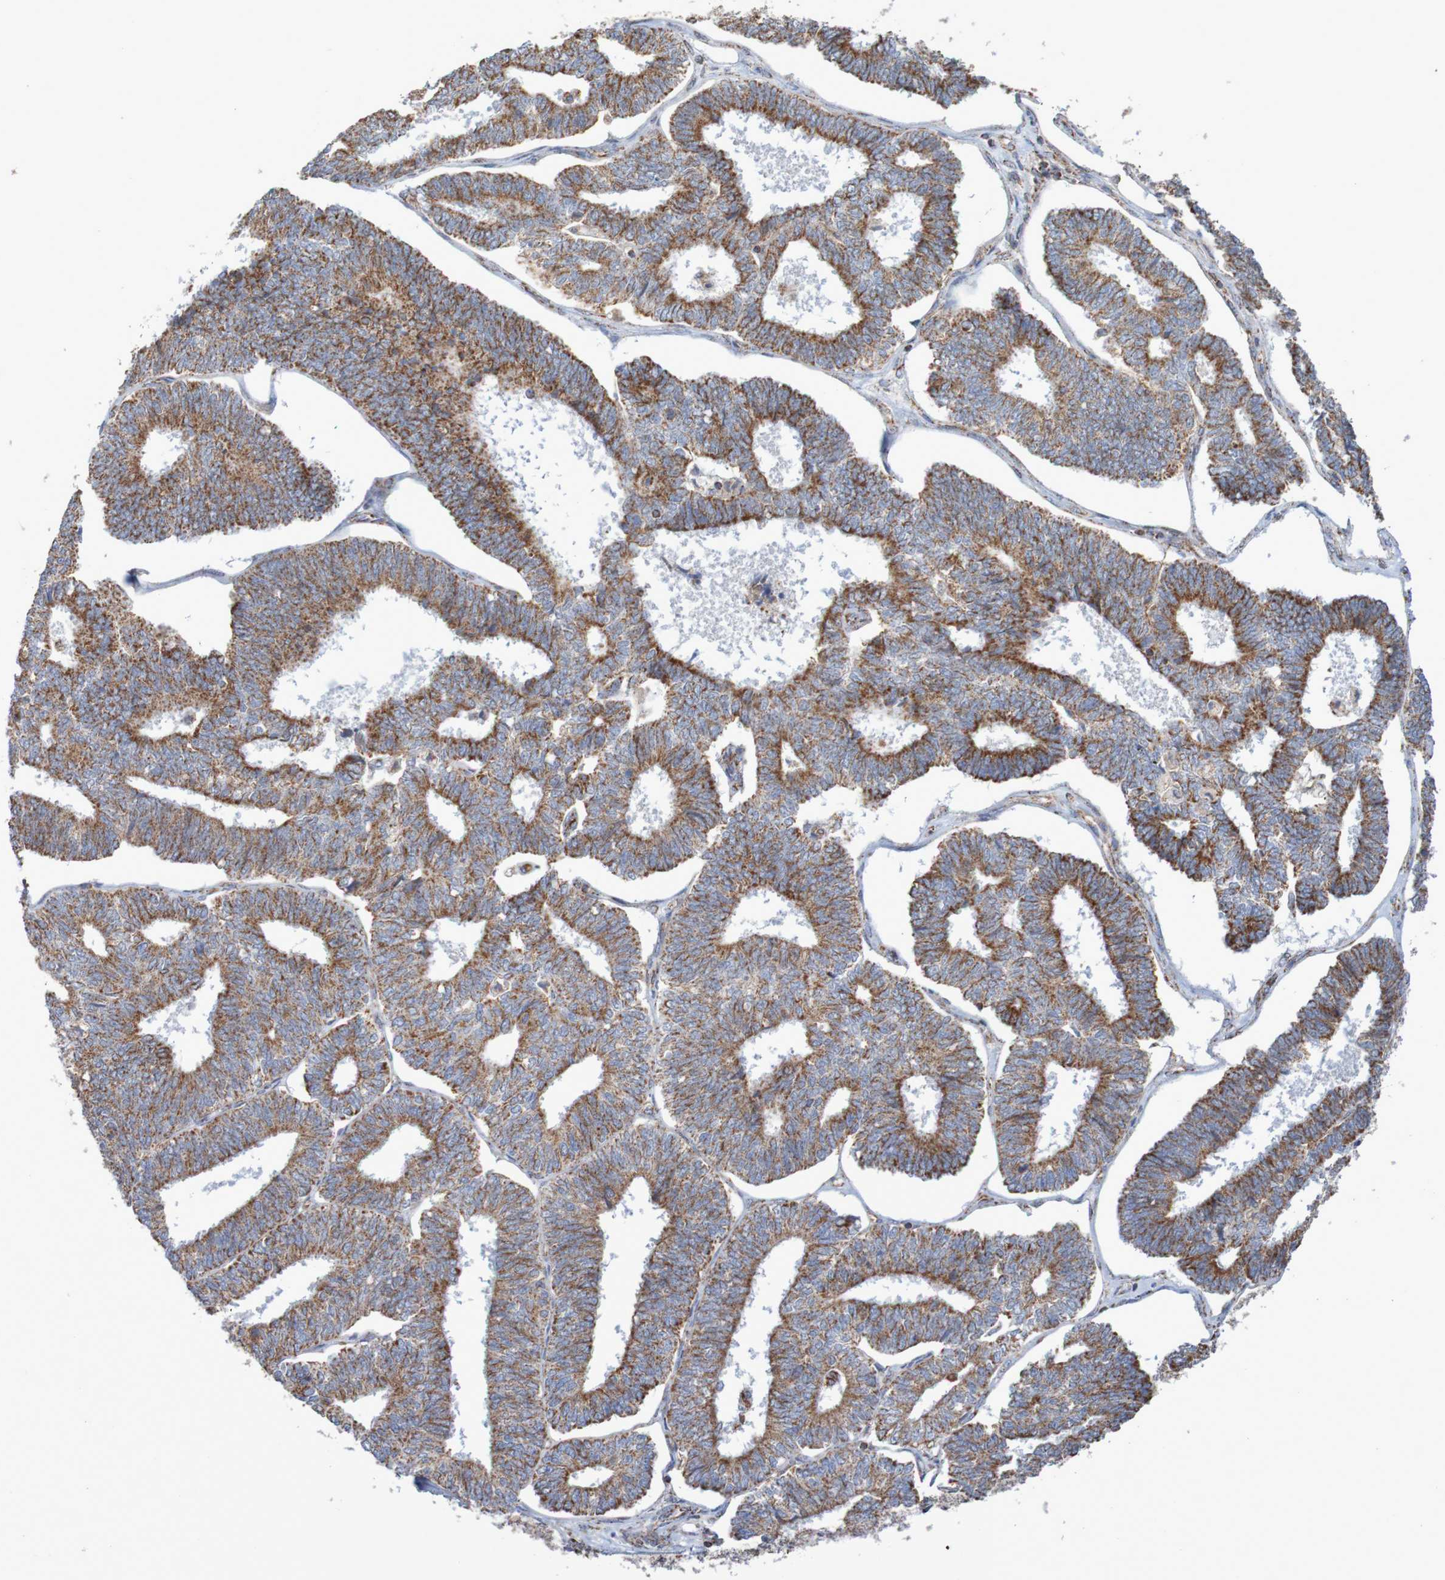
{"staining": {"intensity": "moderate", "quantity": ">75%", "location": "cytoplasmic/membranous"}, "tissue": "endometrial cancer", "cell_type": "Tumor cells", "image_type": "cancer", "snomed": [{"axis": "morphology", "description": "Adenocarcinoma, NOS"}, {"axis": "topography", "description": "Endometrium"}], "caption": "Immunohistochemistry of human endometrial cancer (adenocarcinoma) shows medium levels of moderate cytoplasmic/membranous staining in approximately >75% of tumor cells.", "gene": "MMEL1", "patient": {"sex": "female", "age": 70}}